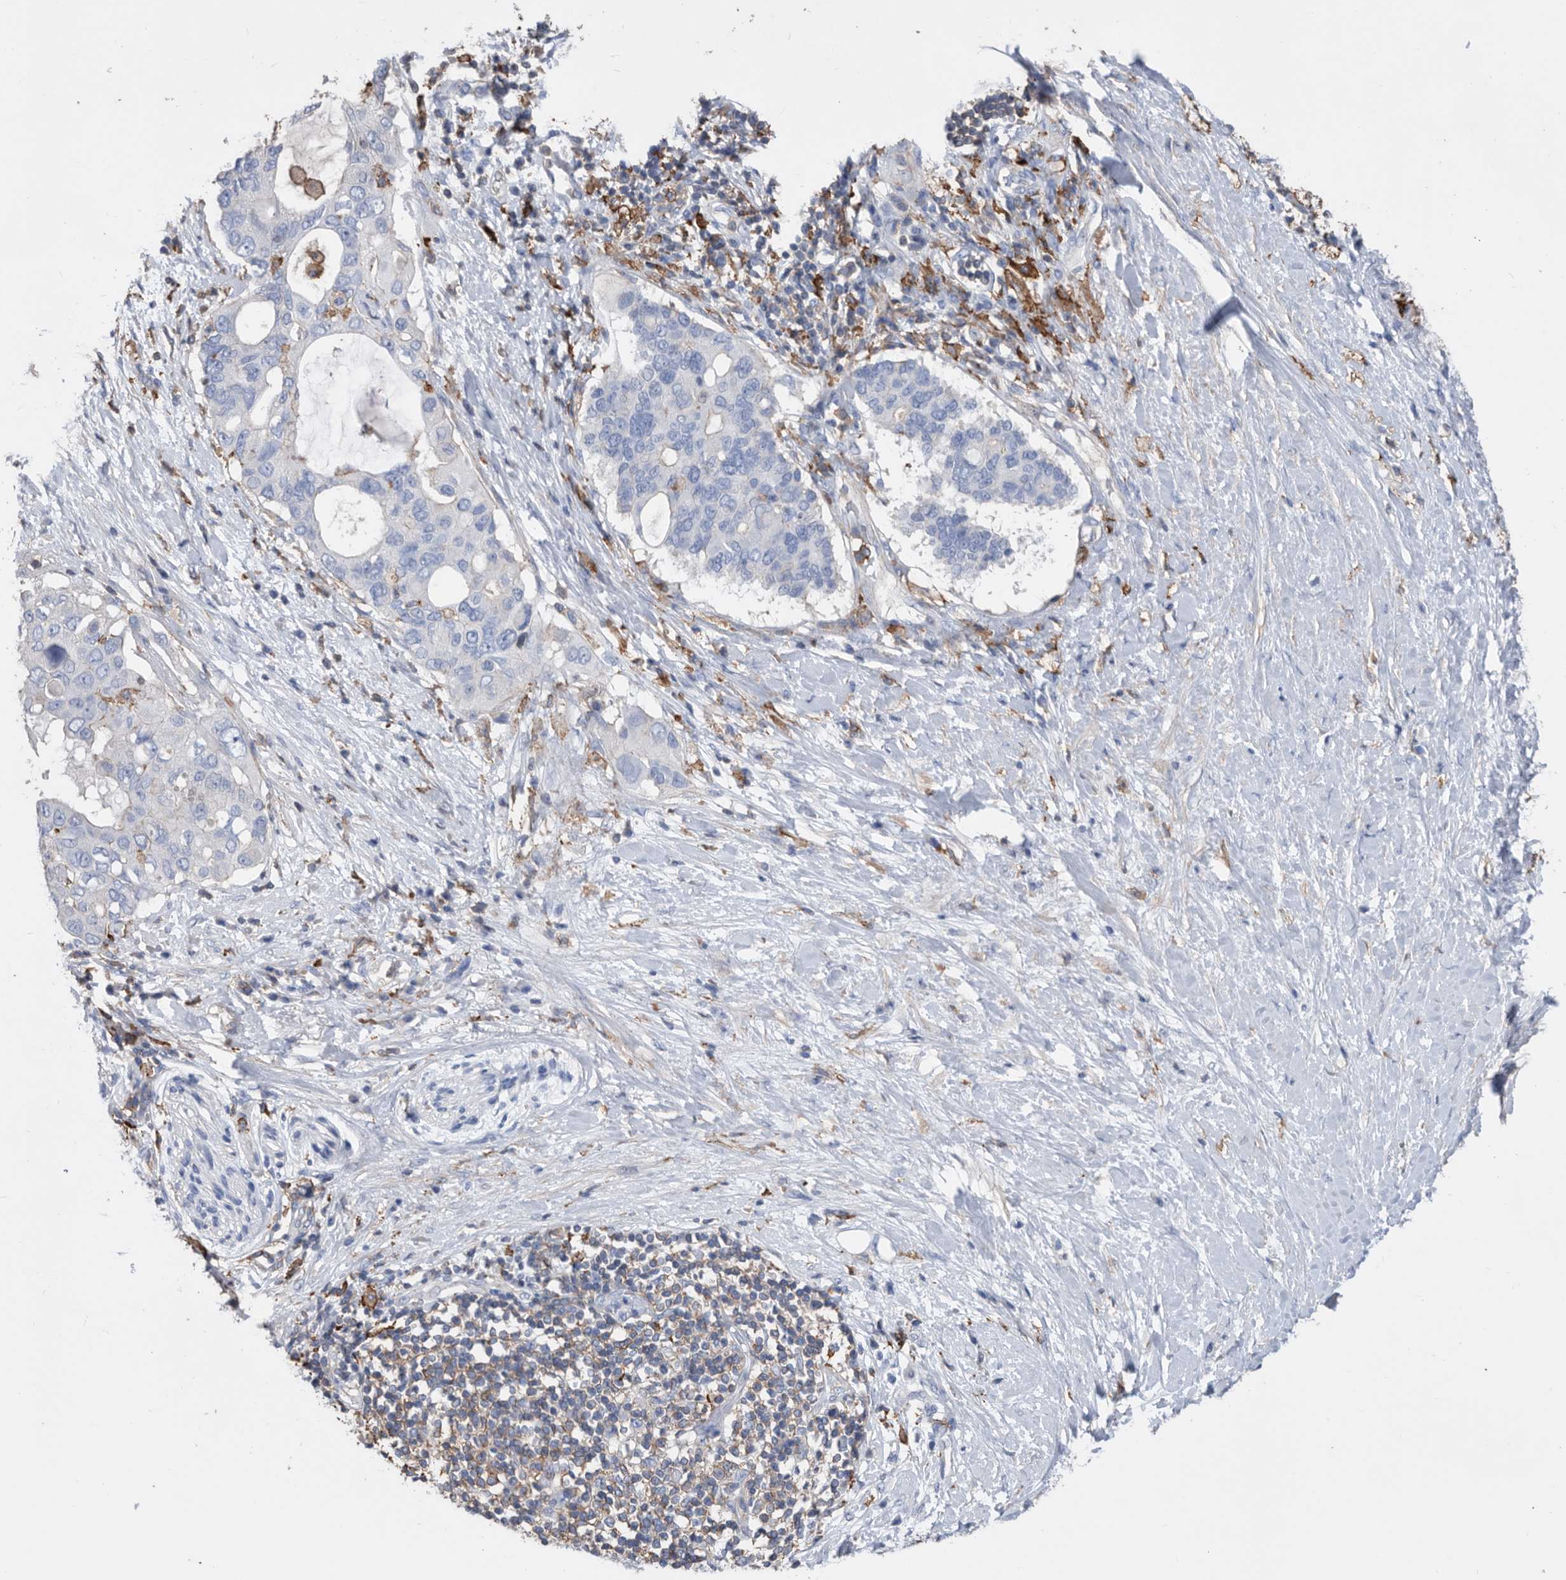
{"staining": {"intensity": "negative", "quantity": "none", "location": "none"}, "tissue": "pancreatic cancer", "cell_type": "Tumor cells", "image_type": "cancer", "snomed": [{"axis": "morphology", "description": "Adenocarcinoma, NOS"}, {"axis": "topography", "description": "Pancreas"}], "caption": "Immunohistochemical staining of pancreatic adenocarcinoma demonstrates no significant expression in tumor cells.", "gene": "MS4A4A", "patient": {"sex": "female", "age": 56}}